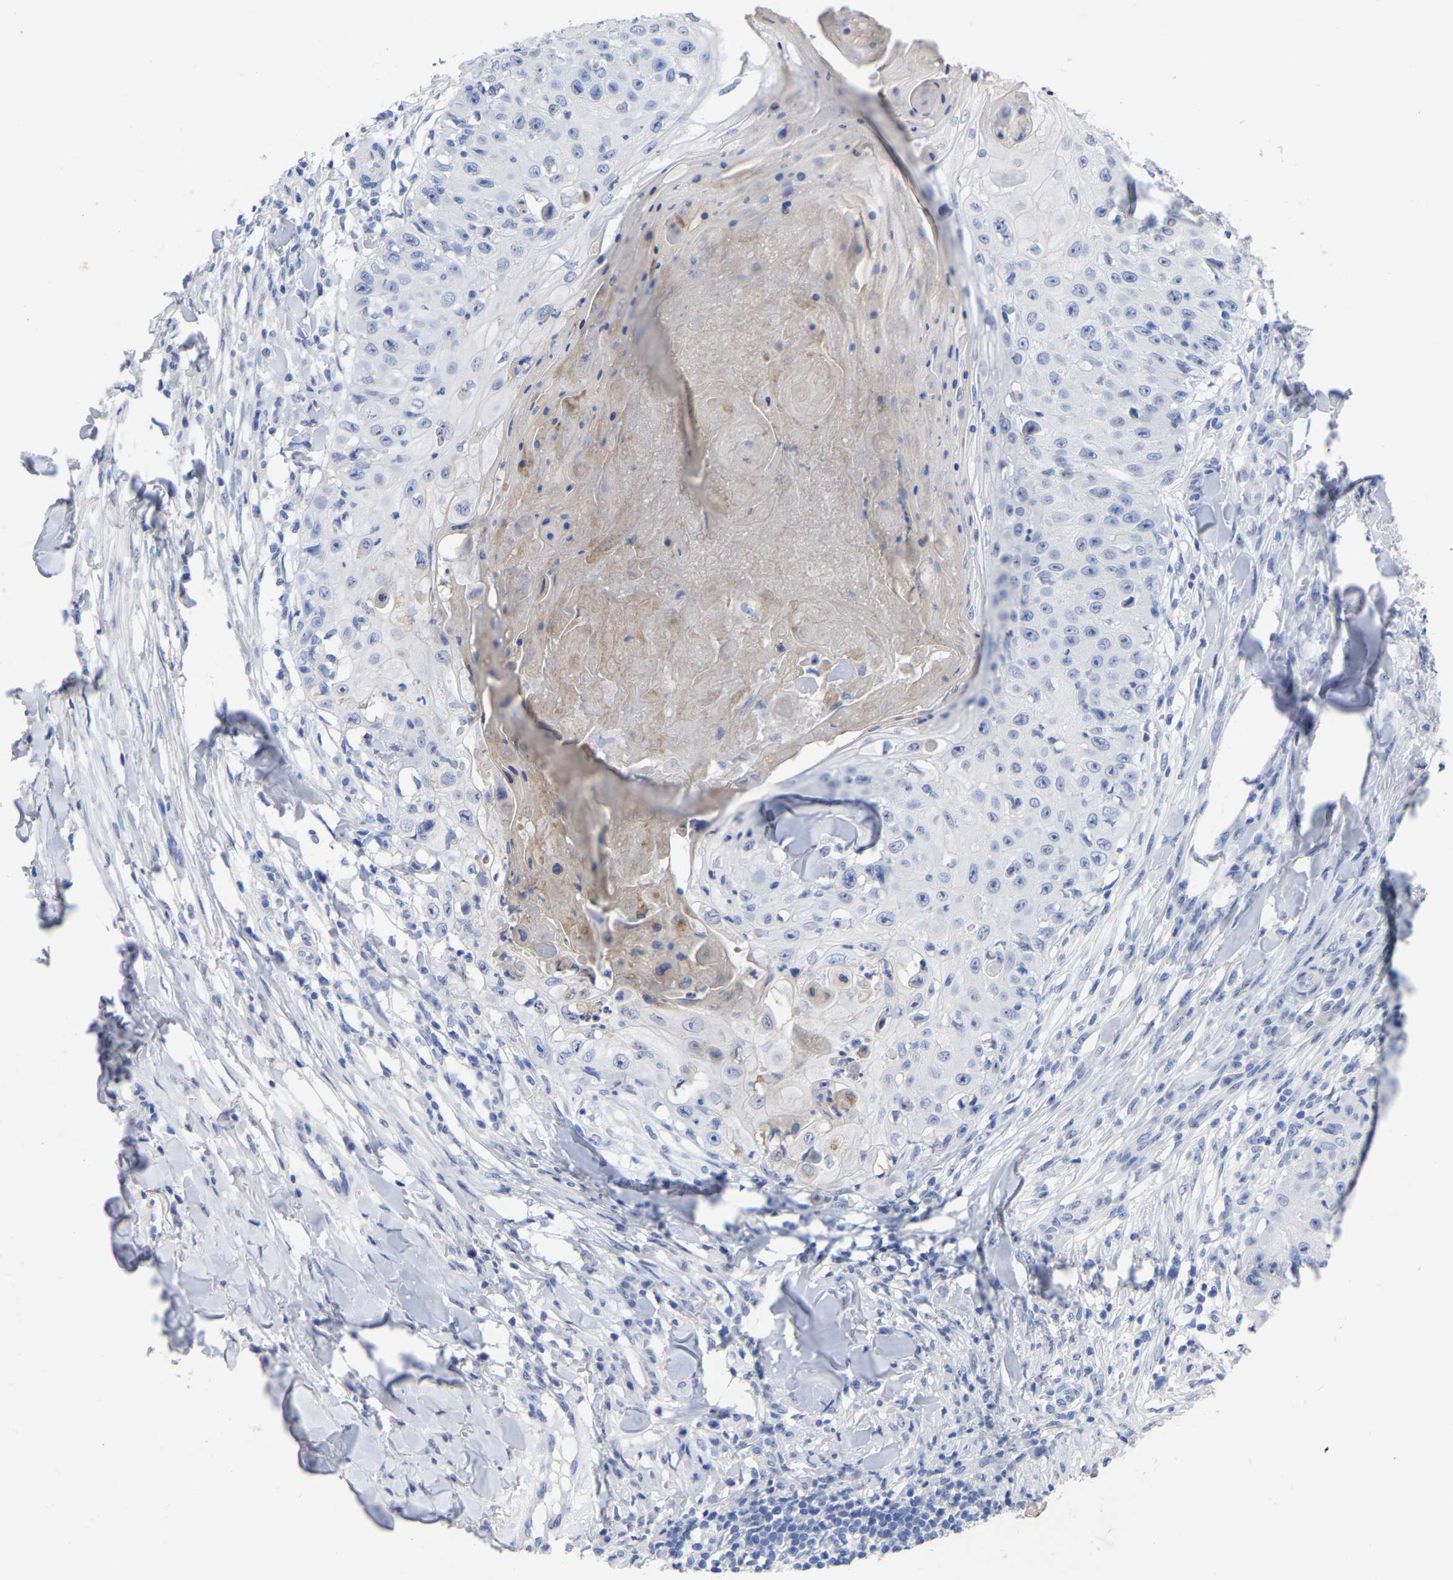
{"staining": {"intensity": "negative", "quantity": "none", "location": "none"}, "tissue": "skin cancer", "cell_type": "Tumor cells", "image_type": "cancer", "snomed": [{"axis": "morphology", "description": "Squamous cell carcinoma, NOS"}, {"axis": "topography", "description": "Skin"}], "caption": "Tumor cells are negative for protein expression in human skin cancer.", "gene": "ANXA13", "patient": {"sex": "male", "age": 86}}